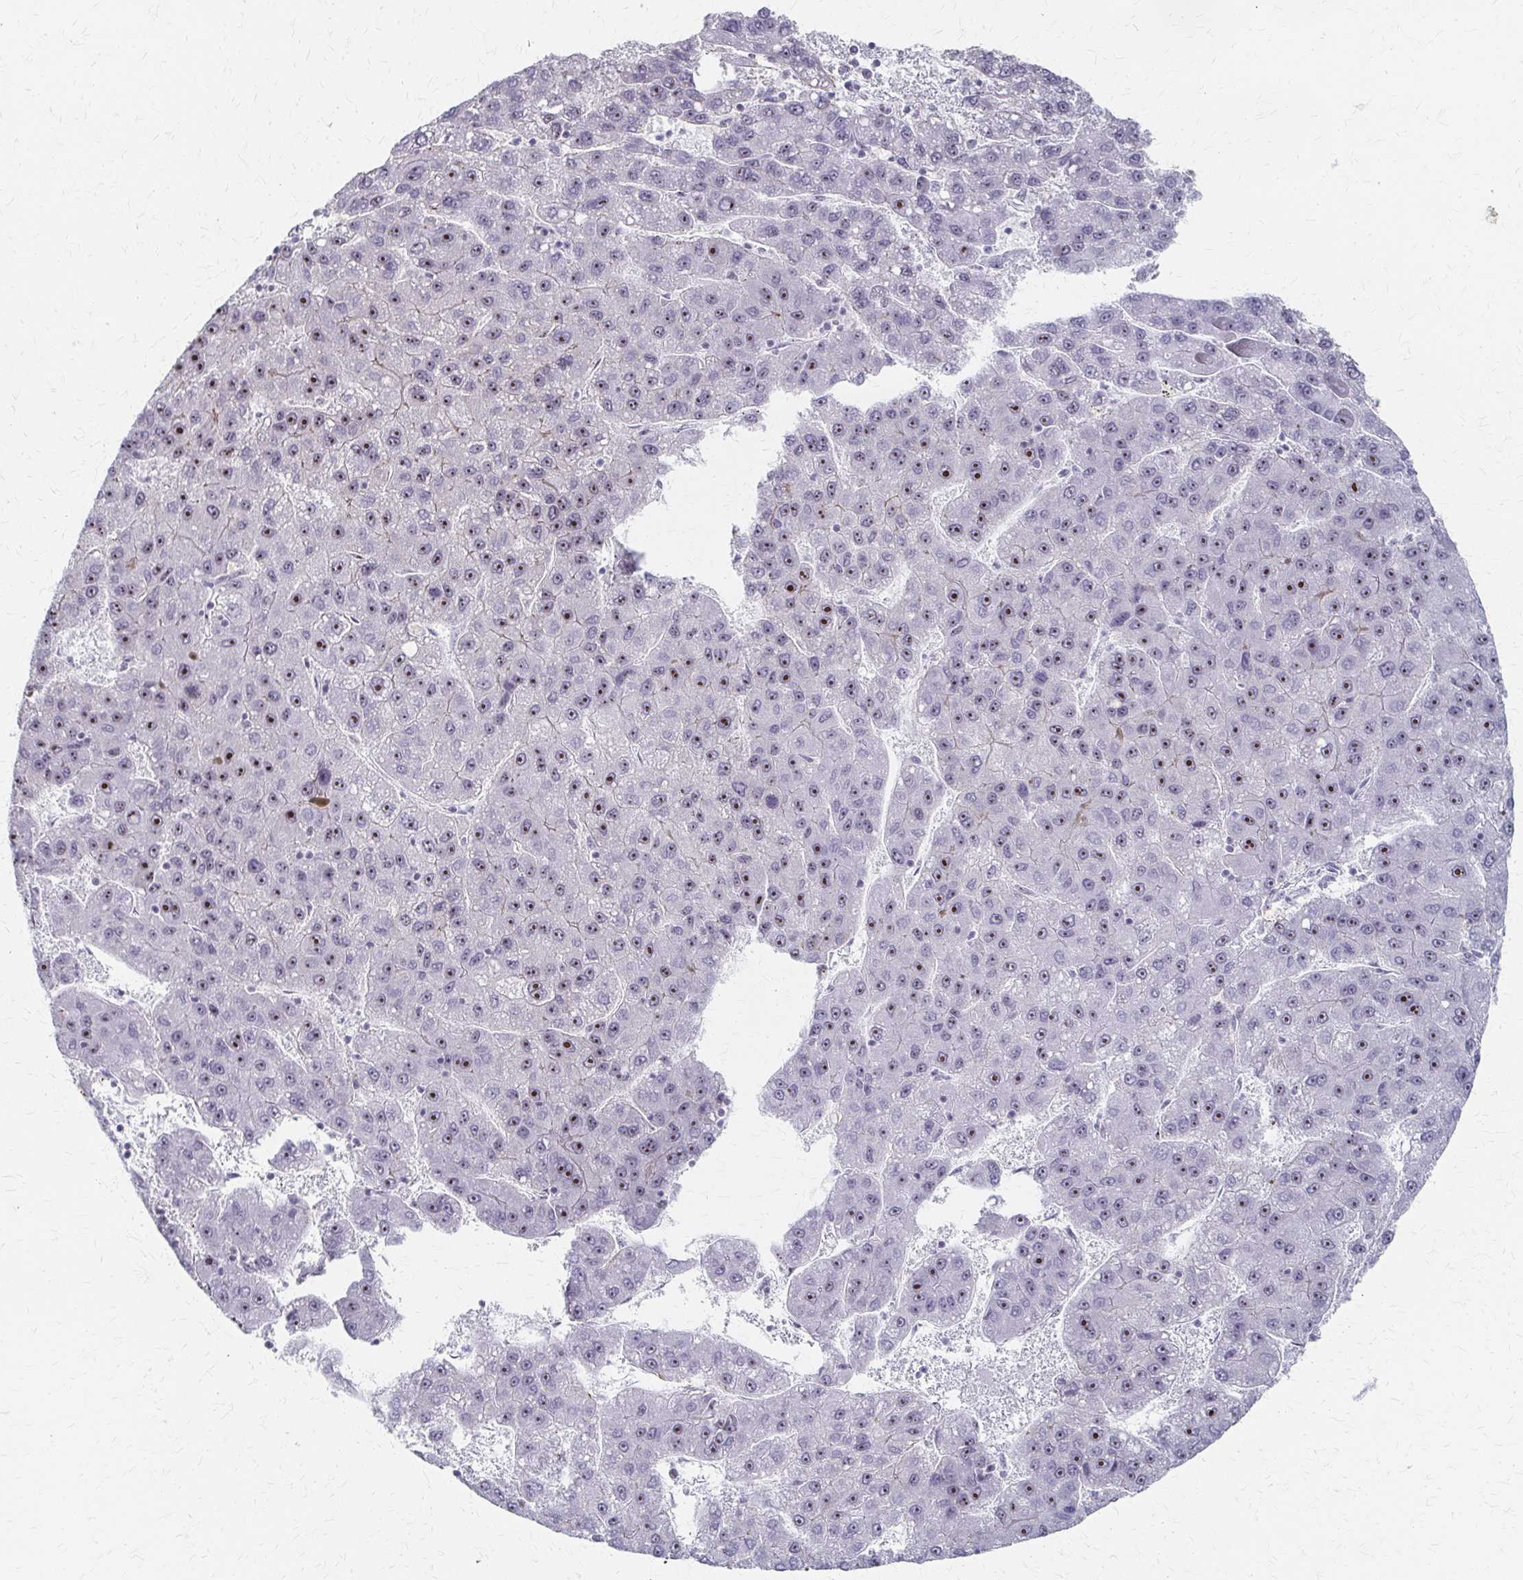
{"staining": {"intensity": "strong", "quantity": "25%-75%", "location": "nuclear"}, "tissue": "liver cancer", "cell_type": "Tumor cells", "image_type": "cancer", "snomed": [{"axis": "morphology", "description": "Carcinoma, Hepatocellular, NOS"}, {"axis": "topography", "description": "Liver"}], "caption": "Human liver cancer (hepatocellular carcinoma) stained with a brown dye exhibits strong nuclear positive positivity in approximately 25%-75% of tumor cells.", "gene": "PES1", "patient": {"sex": "female", "age": 82}}